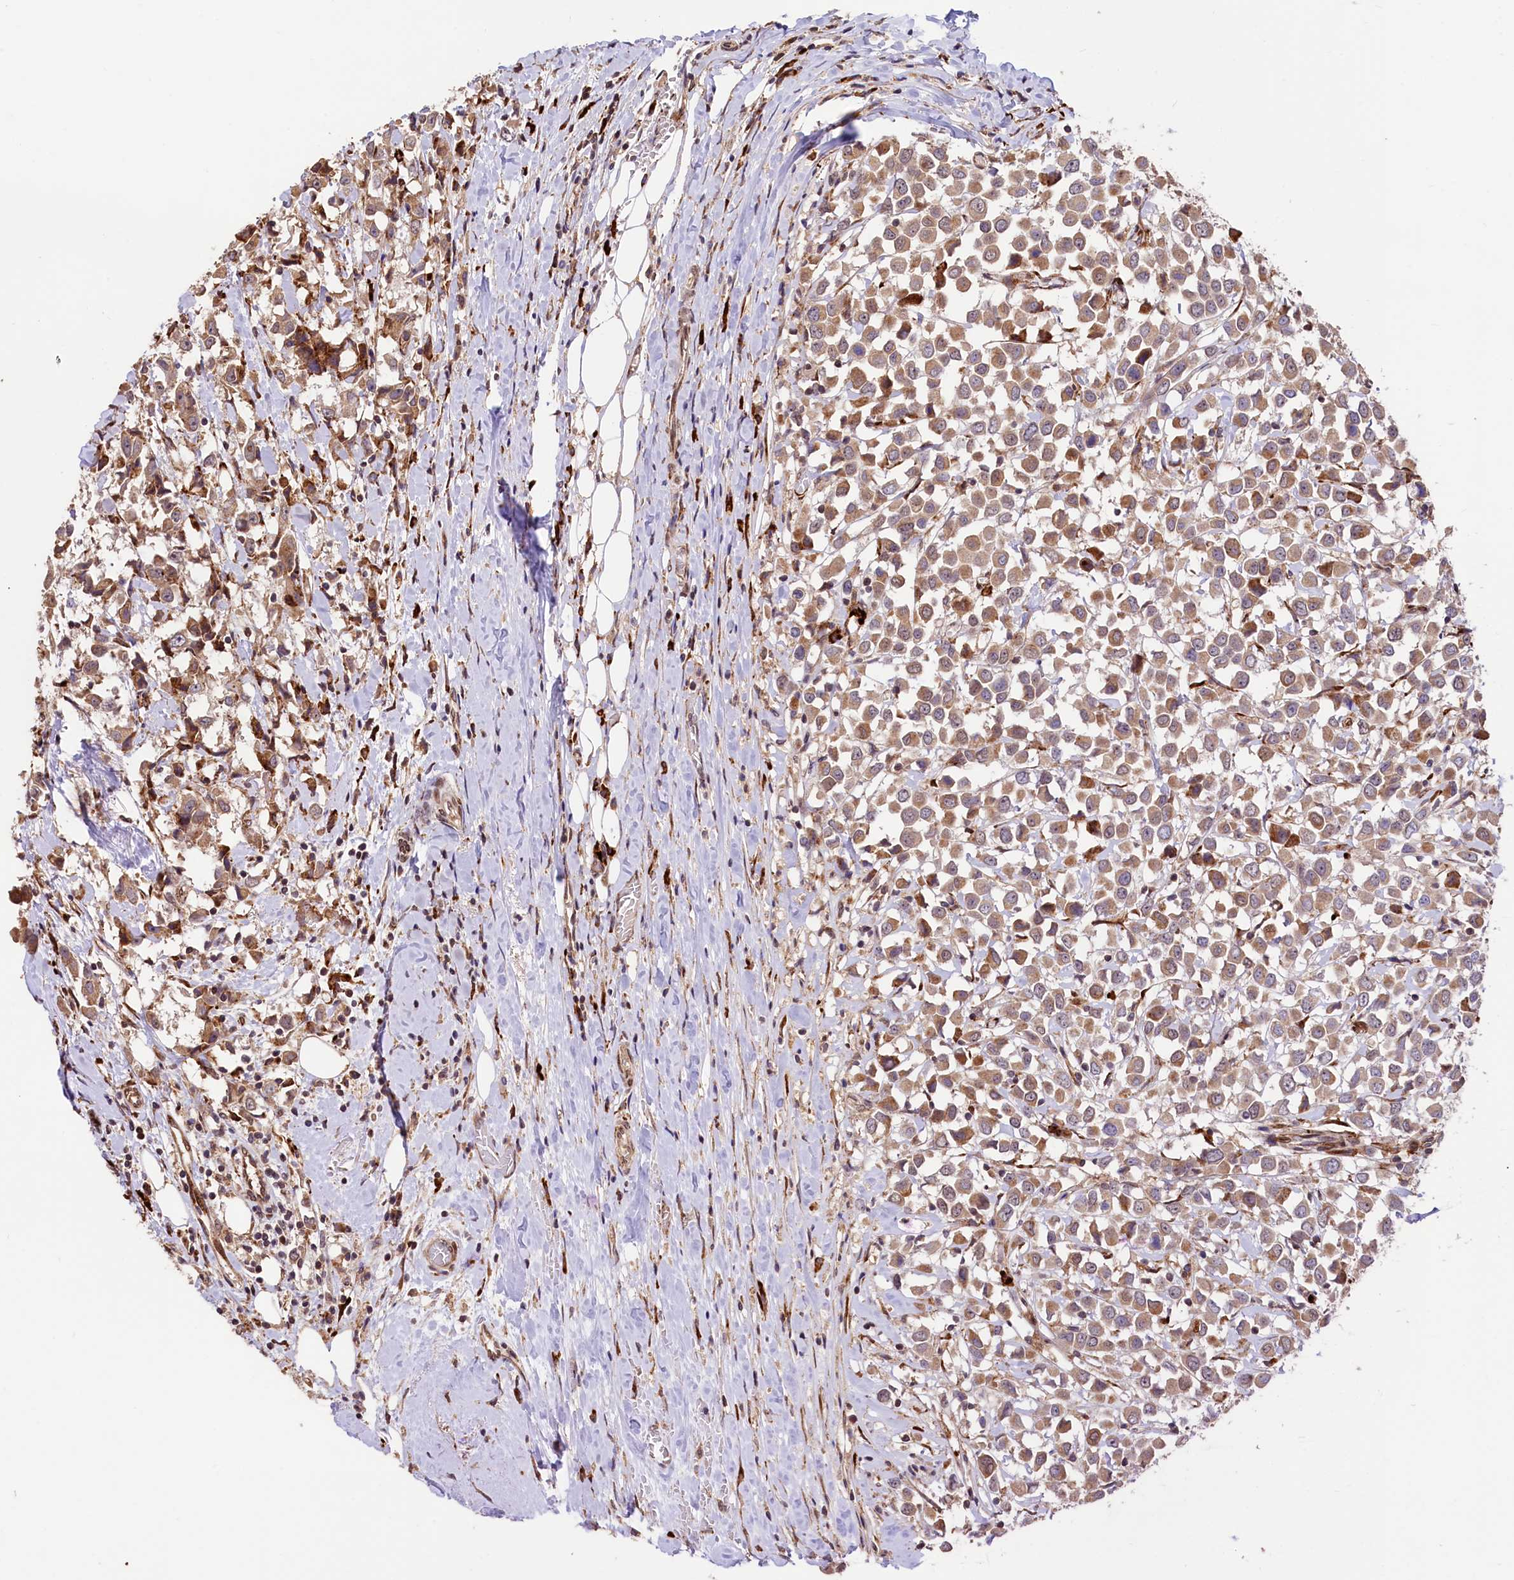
{"staining": {"intensity": "moderate", "quantity": ">75%", "location": "cytoplasmic/membranous"}, "tissue": "breast cancer", "cell_type": "Tumor cells", "image_type": "cancer", "snomed": [{"axis": "morphology", "description": "Duct carcinoma"}, {"axis": "topography", "description": "Breast"}], "caption": "An immunohistochemistry (IHC) photomicrograph of neoplastic tissue is shown. Protein staining in brown shows moderate cytoplasmic/membranous positivity in breast invasive ductal carcinoma within tumor cells. The staining was performed using DAB (3,3'-diaminobenzidine) to visualize the protein expression in brown, while the nuclei were stained in blue with hematoxylin (Magnification: 20x).", "gene": "C5orf15", "patient": {"sex": "female", "age": 61}}